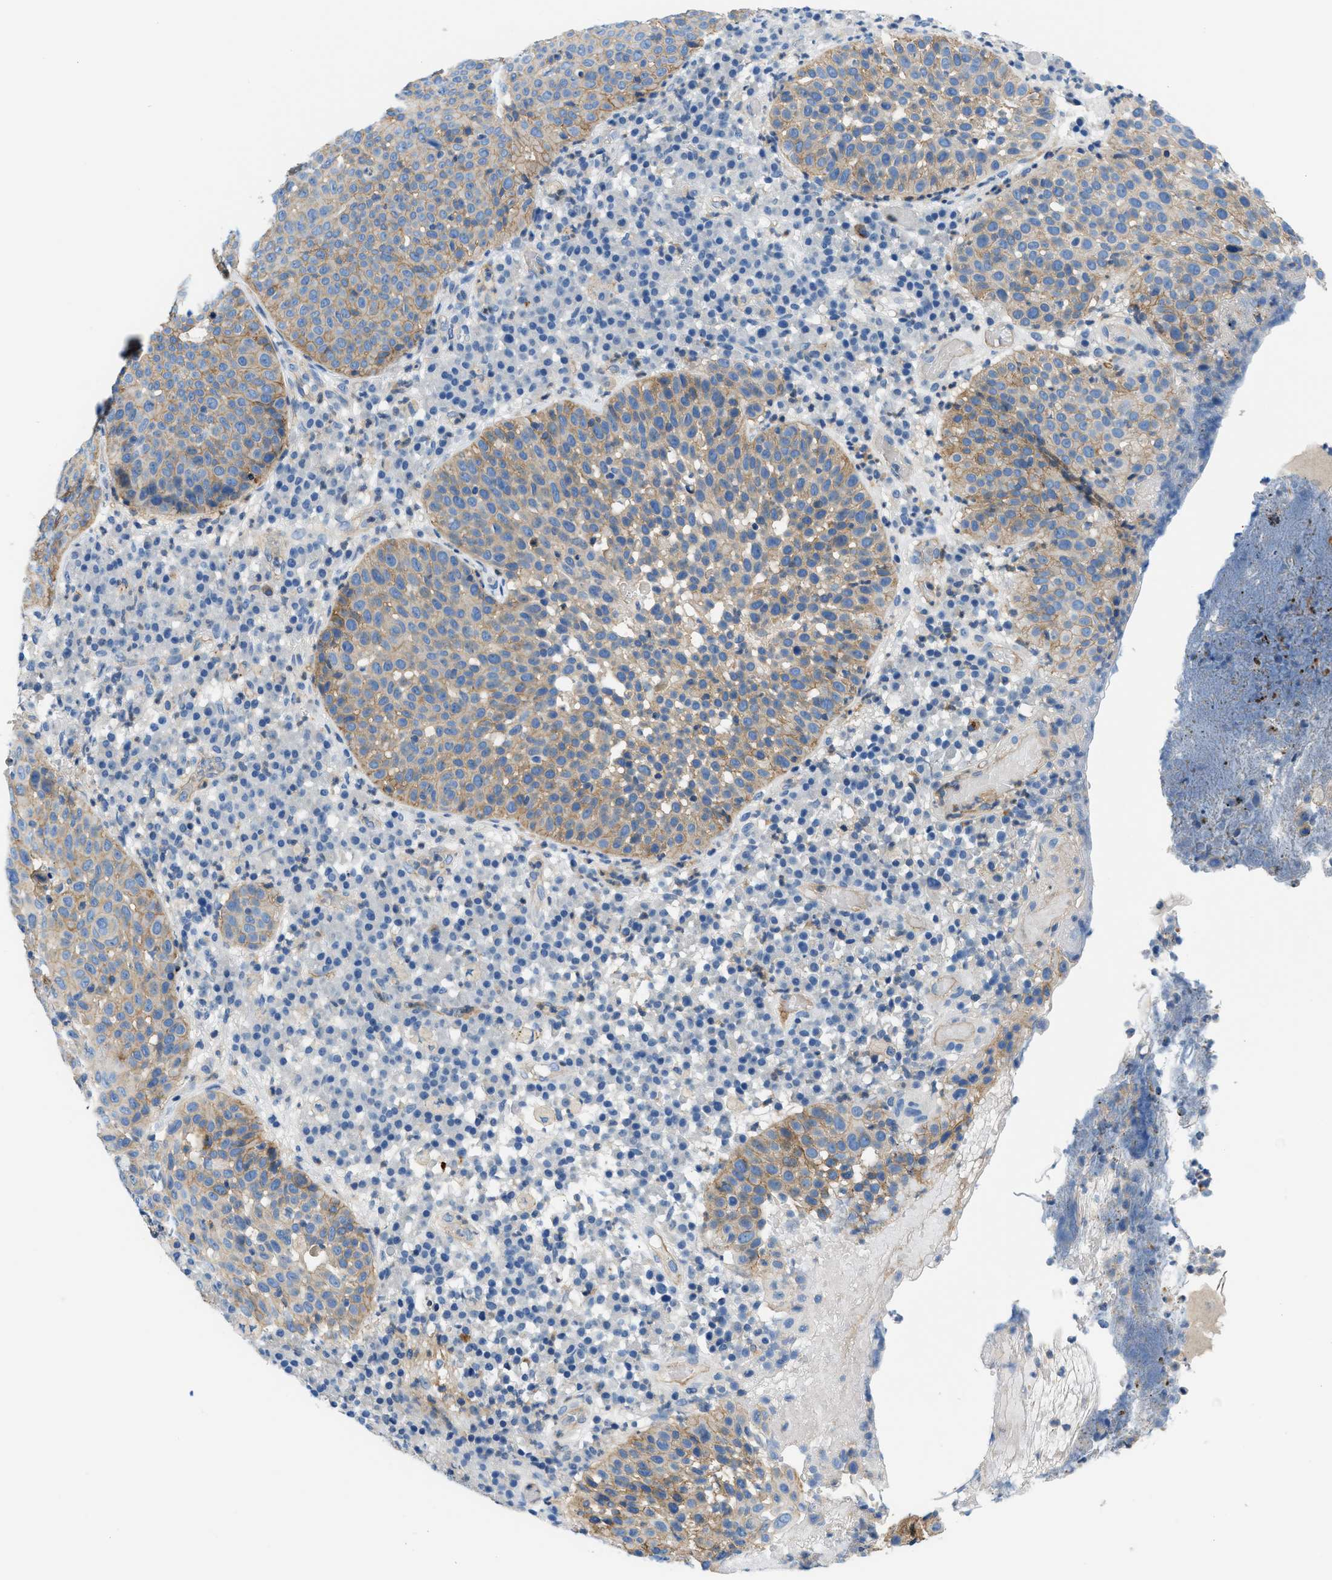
{"staining": {"intensity": "weak", "quantity": ">75%", "location": "cytoplasmic/membranous"}, "tissue": "skin cancer", "cell_type": "Tumor cells", "image_type": "cancer", "snomed": [{"axis": "morphology", "description": "Squamous cell carcinoma in situ, NOS"}, {"axis": "morphology", "description": "Squamous cell carcinoma, NOS"}, {"axis": "topography", "description": "Skin"}], "caption": "Skin squamous cell carcinoma tissue demonstrates weak cytoplasmic/membranous staining in approximately >75% of tumor cells, visualized by immunohistochemistry.", "gene": "ORAI1", "patient": {"sex": "male", "age": 93}}